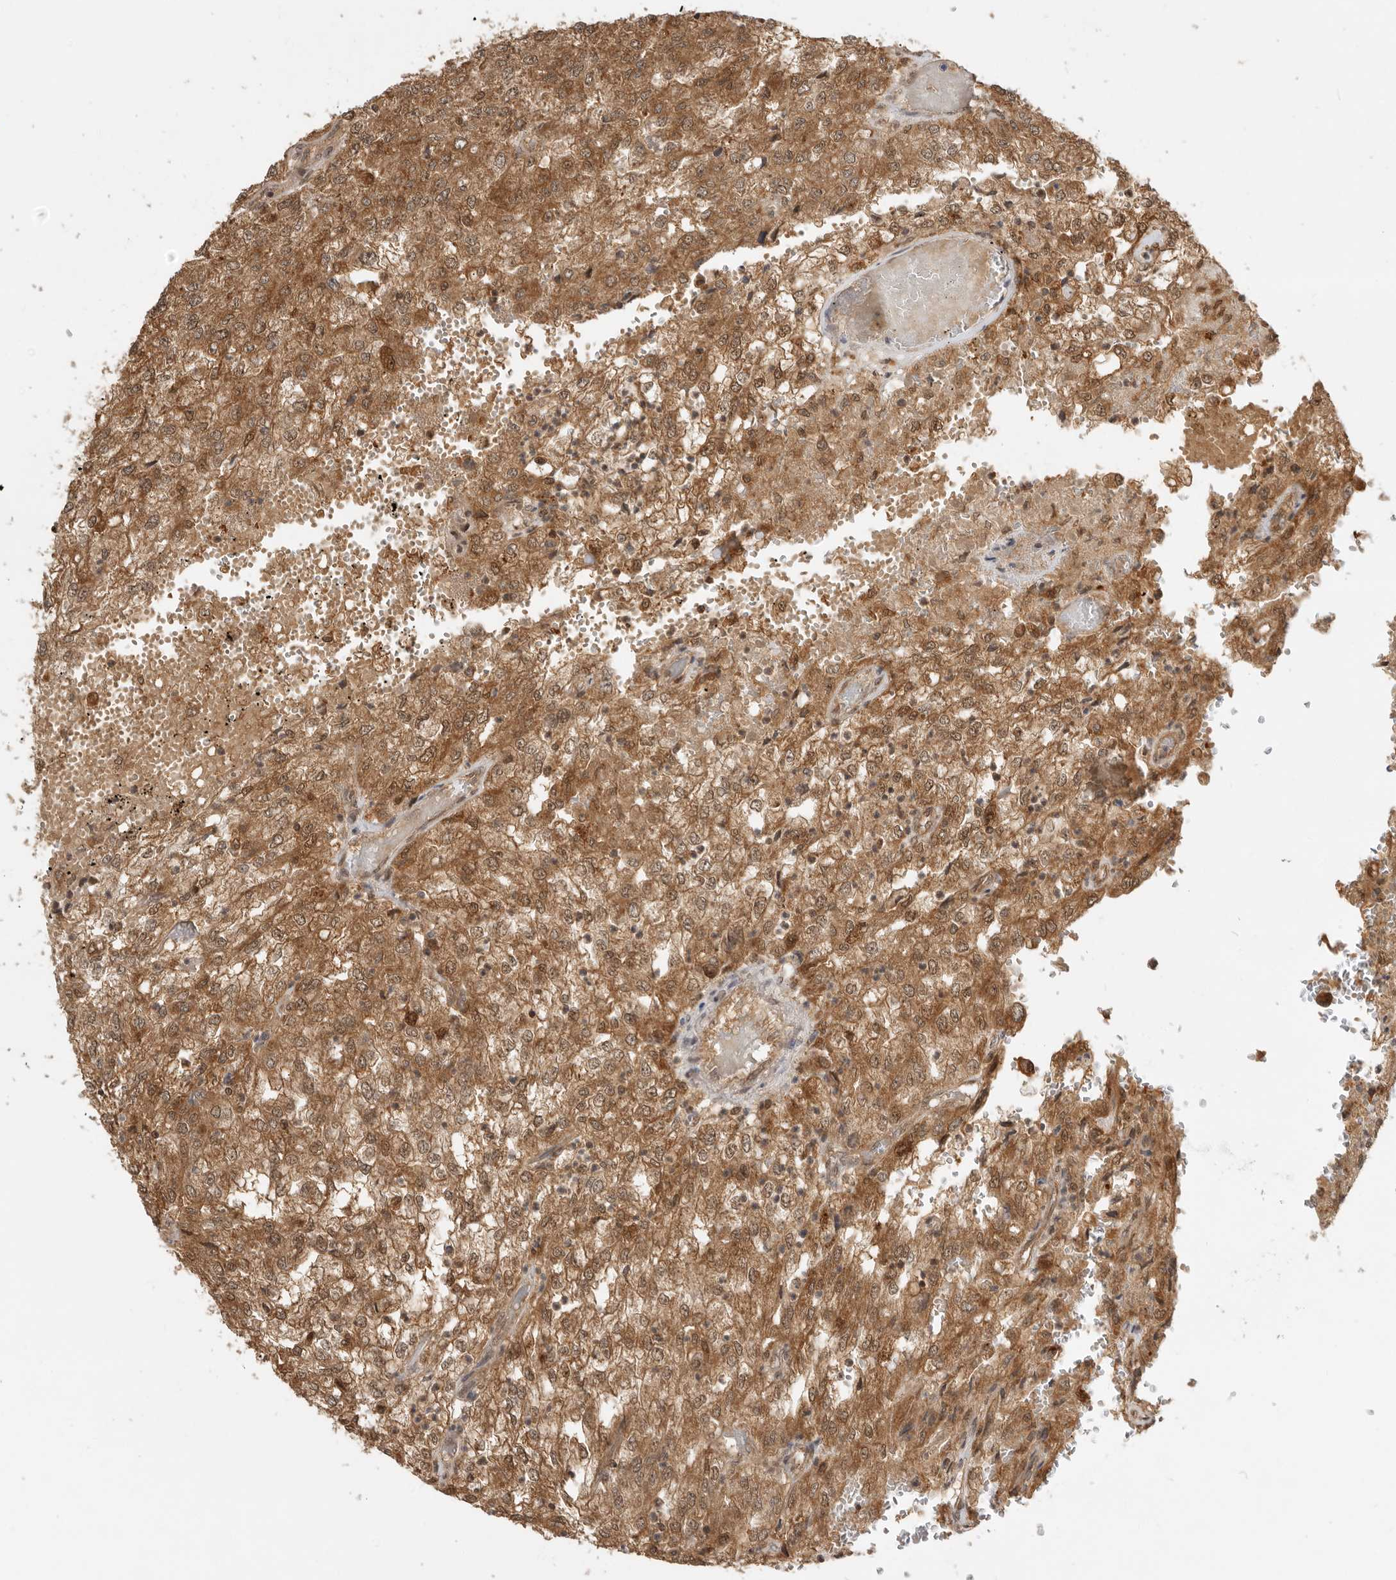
{"staining": {"intensity": "moderate", "quantity": ">75%", "location": "cytoplasmic/membranous,nuclear"}, "tissue": "renal cancer", "cell_type": "Tumor cells", "image_type": "cancer", "snomed": [{"axis": "morphology", "description": "Adenocarcinoma, NOS"}, {"axis": "topography", "description": "Kidney"}], "caption": "Immunohistochemistry (IHC) histopathology image of neoplastic tissue: human adenocarcinoma (renal) stained using immunohistochemistry (IHC) shows medium levels of moderate protein expression localized specifically in the cytoplasmic/membranous and nuclear of tumor cells, appearing as a cytoplasmic/membranous and nuclear brown color.", "gene": "ADPRS", "patient": {"sex": "female", "age": 54}}